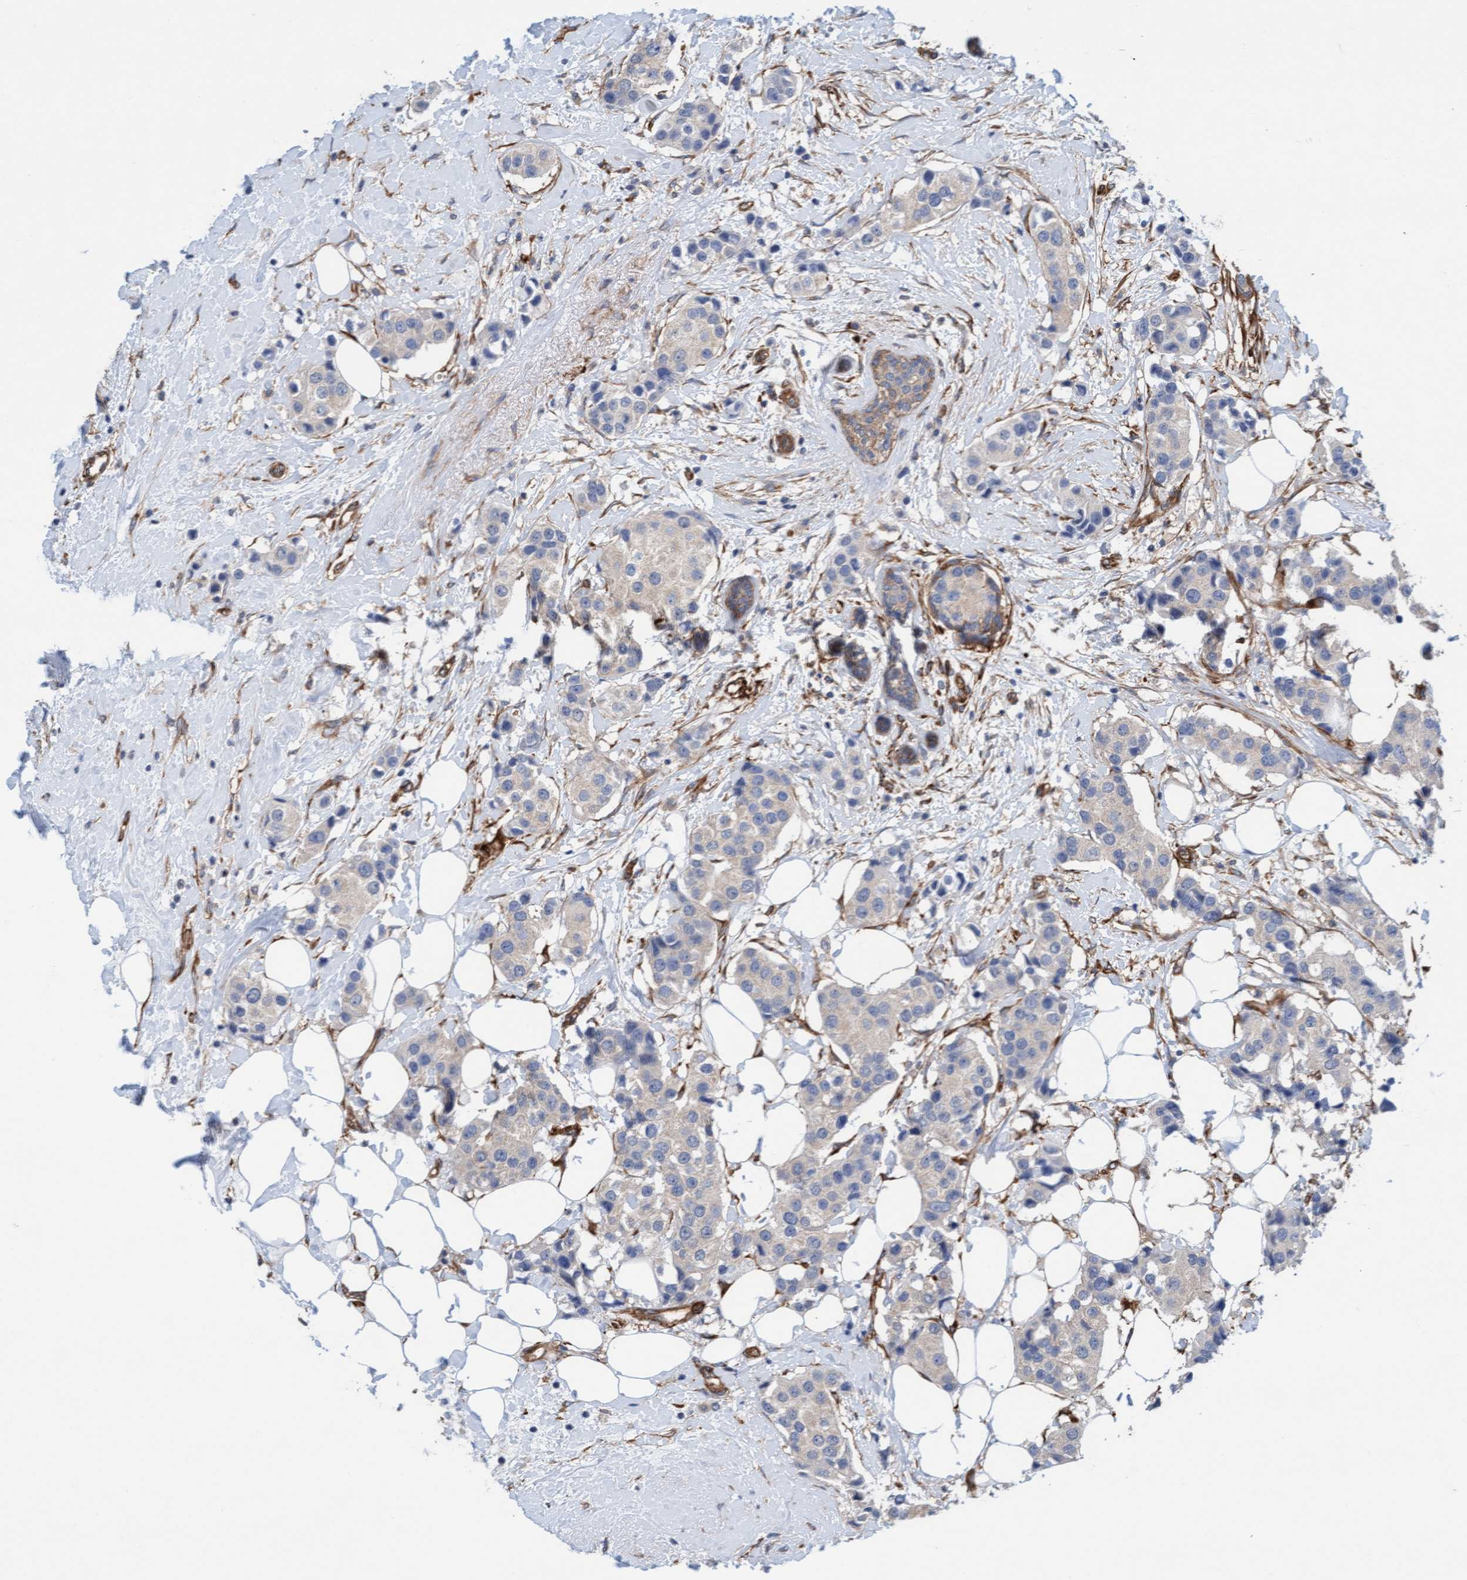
{"staining": {"intensity": "negative", "quantity": "none", "location": "none"}, "tissue": "breast cancer", "cell_type": "Tumor cells", "image_type": "cancer", "snomed": [{"axis": "morphology", "description": "Normal tissue, NOS"}, {"axis": "morphology", "description": "Duct carcinoma"}, {"axis": "topography", "description": "Breast"}], "caption": "Intraductal carcinoma (breast) stained for a protein using immunohistochemistry (IHC) displays no expression tumor cells.", "gene": "FMNL3", "patient": {"sex": "female", "age": 39}}